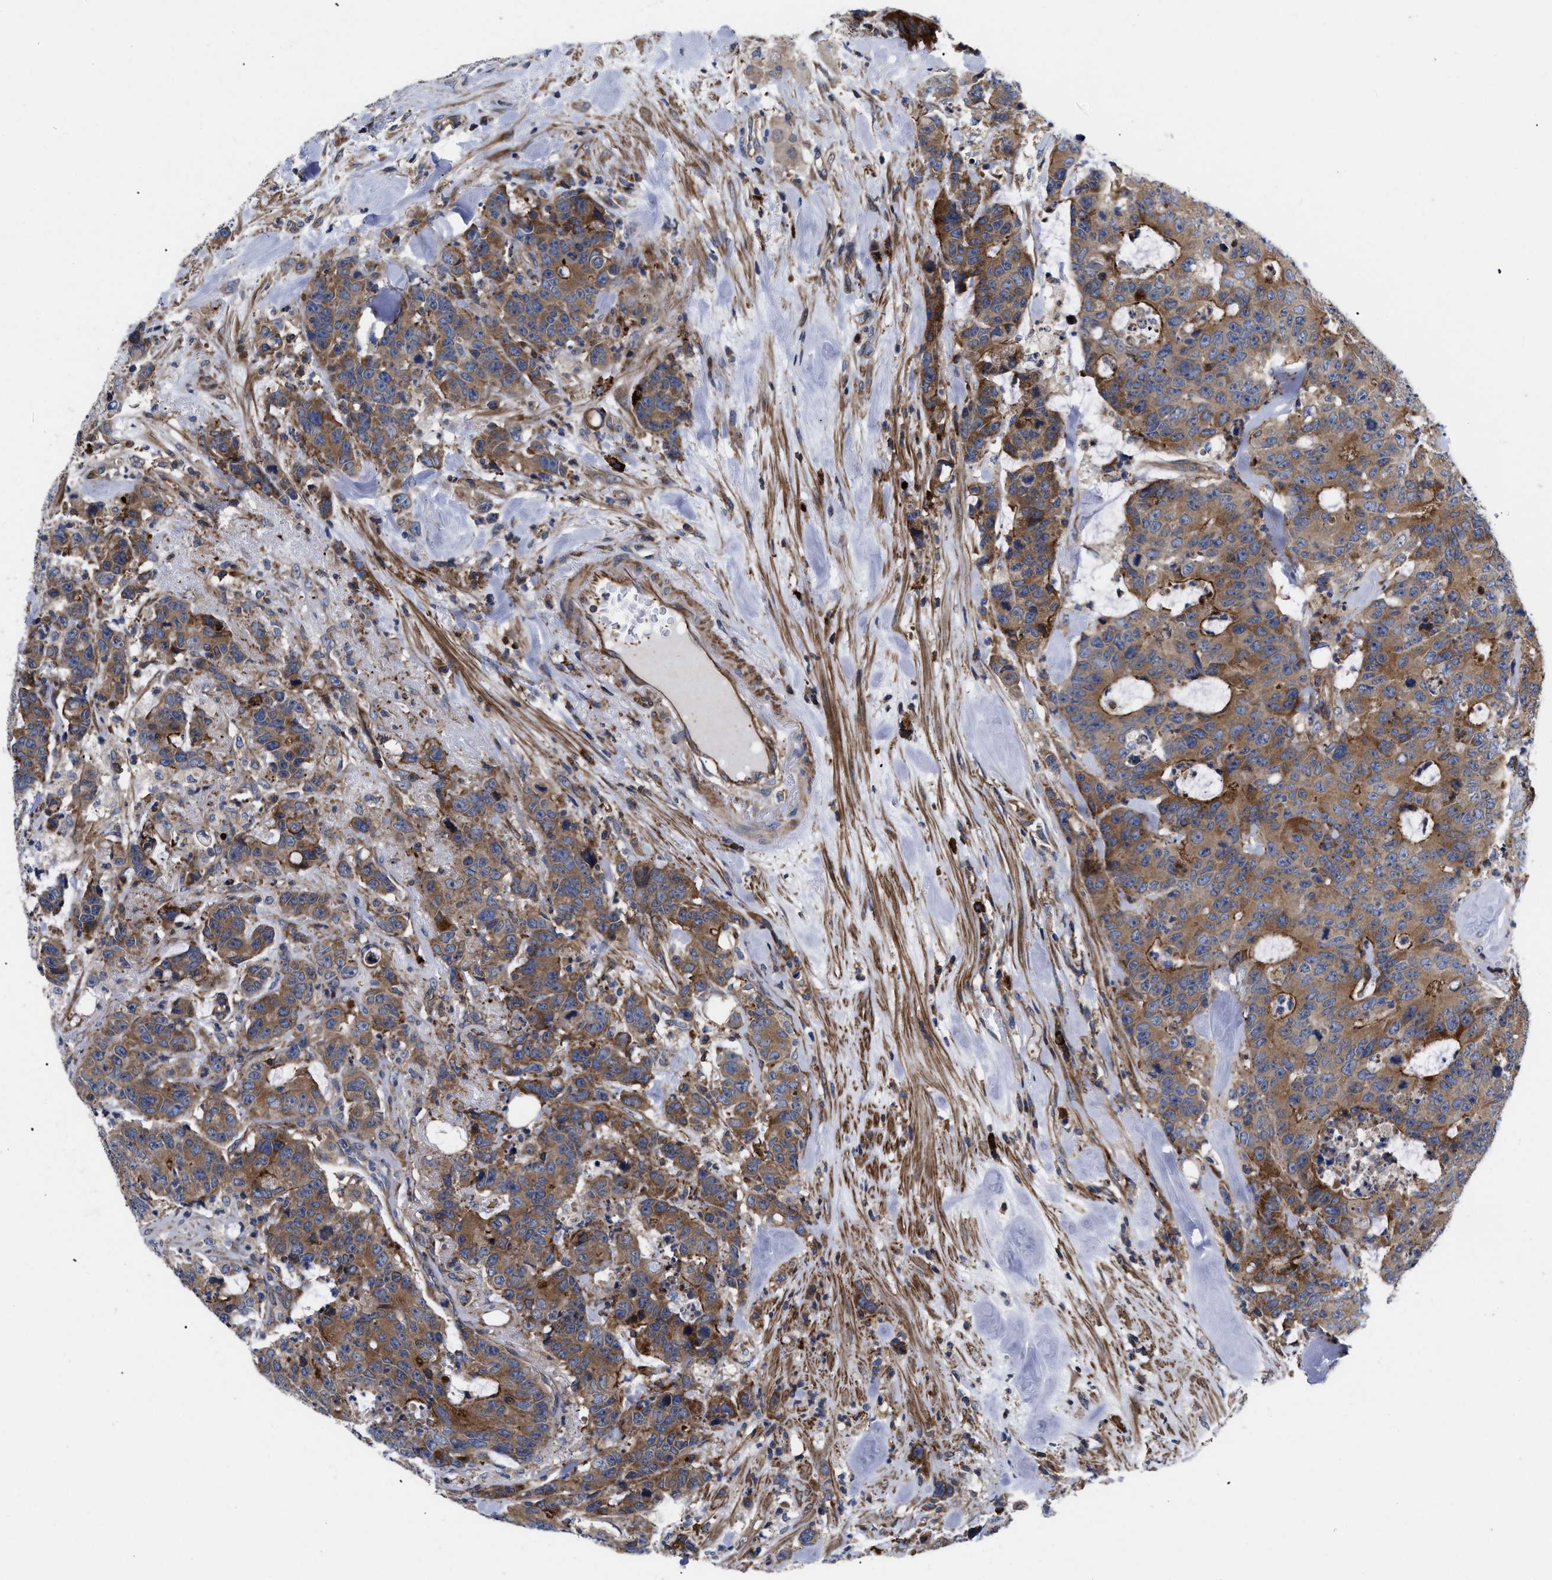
{"staining": {"intensity": "strong", "quantity": ">75%", "location": "cytoplasmic/membranous"}, "tissue": "colorectal cancer", "cell_type": "Tumor cells", "image_type": "cancer", "snomed": [{"axis": "morphology", "description": "Adenocarcinoma, NOS"}, {"axis": "topography", "description": "Colon"}], "caption": "Colorectal cancer (adenocarcinoma) stained with a protein marker reveals strong staining in tumor cells.", "gene": "SPAST", "patient": {"sex": "female", "age": 86}}